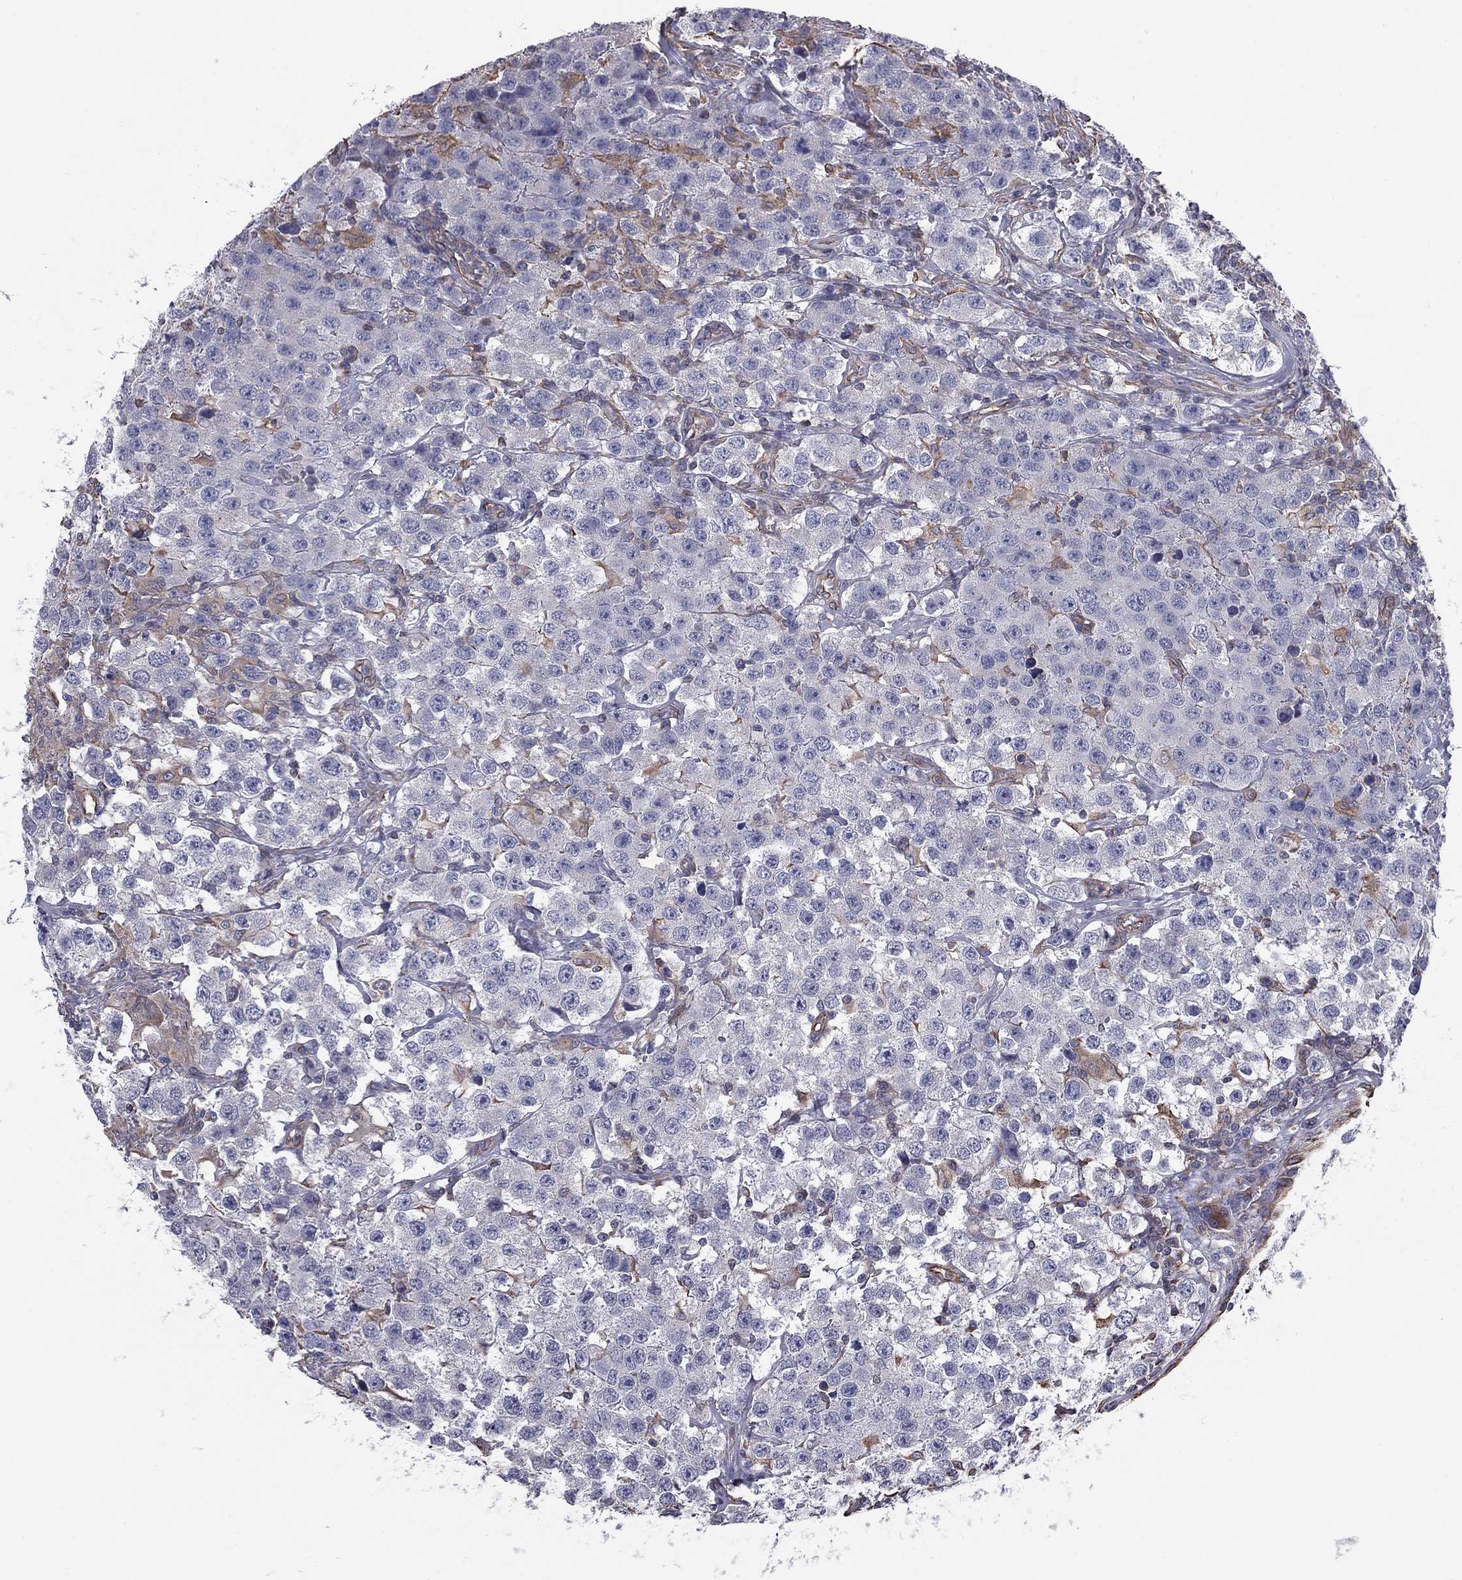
{"staining": {"intensity": "negative", "quantity": "none", "location": "none"}, "tissue": "testis cancer", "cell_type": "Tumor cells", "image_type": "cancer", "snomed": [{"axis": "morphology", "description": "Seminoma, NOS"}, {"axis": "topography", "description": "Testis"}], "caption": "Immunohistochemistry image of human testis seminoma stained for a protein (brown), which reveals no expression in tumor cells. (Immunohistochemistry, brightfield microscopy, high magnification).", "gene": "SCUBE1", "patient": {"sex": "male", "age": 52}}